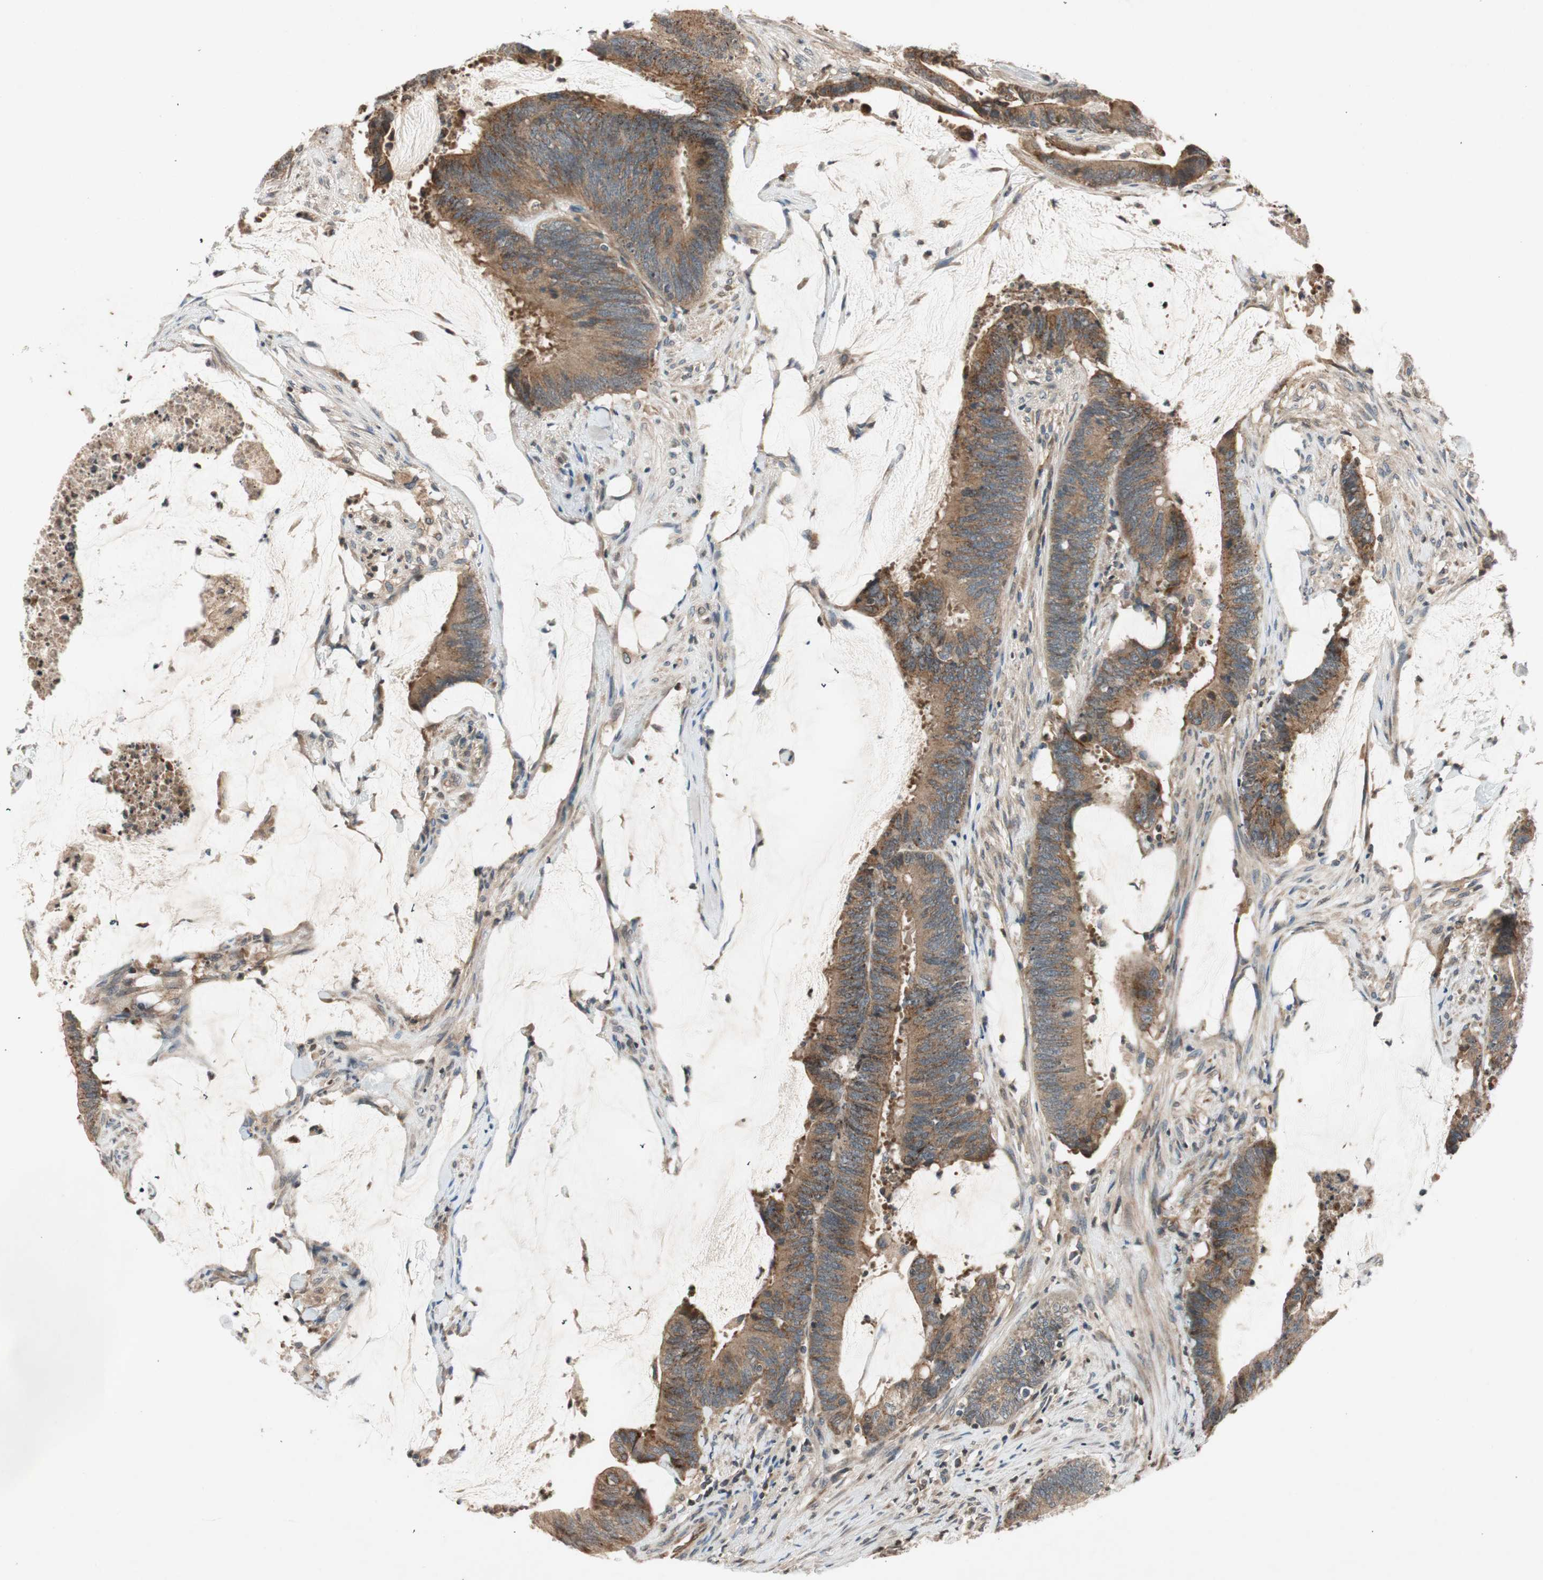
{"staining": {"intensity": "moderate", "quantity": ">75%", "location": "cytoplasmic/membranous"}, "tissue": "colorectal cancer", "cell_type": "Tumor cells", "image_type": "cancer", "snomed": [{"axis": "morphology", "description": "Adenocarcinoma, NOS"}, {"axis": "topography", "description": "Rectum"}], "caption": "Immunohistochemistry (IHC) photomicrograph of neoplastic tissue: colorectal cancer (adenocarcinoma) stained using immunohistochemistry (IHC) shows medium levels of moderate protein expression localized specifically in the cytoplasmic/membranous of tumor cells, appearing as a cytoplasmic/membranous brown color.", "gene": "GCLM", "patient": {"sex": "female", "age": 66}}